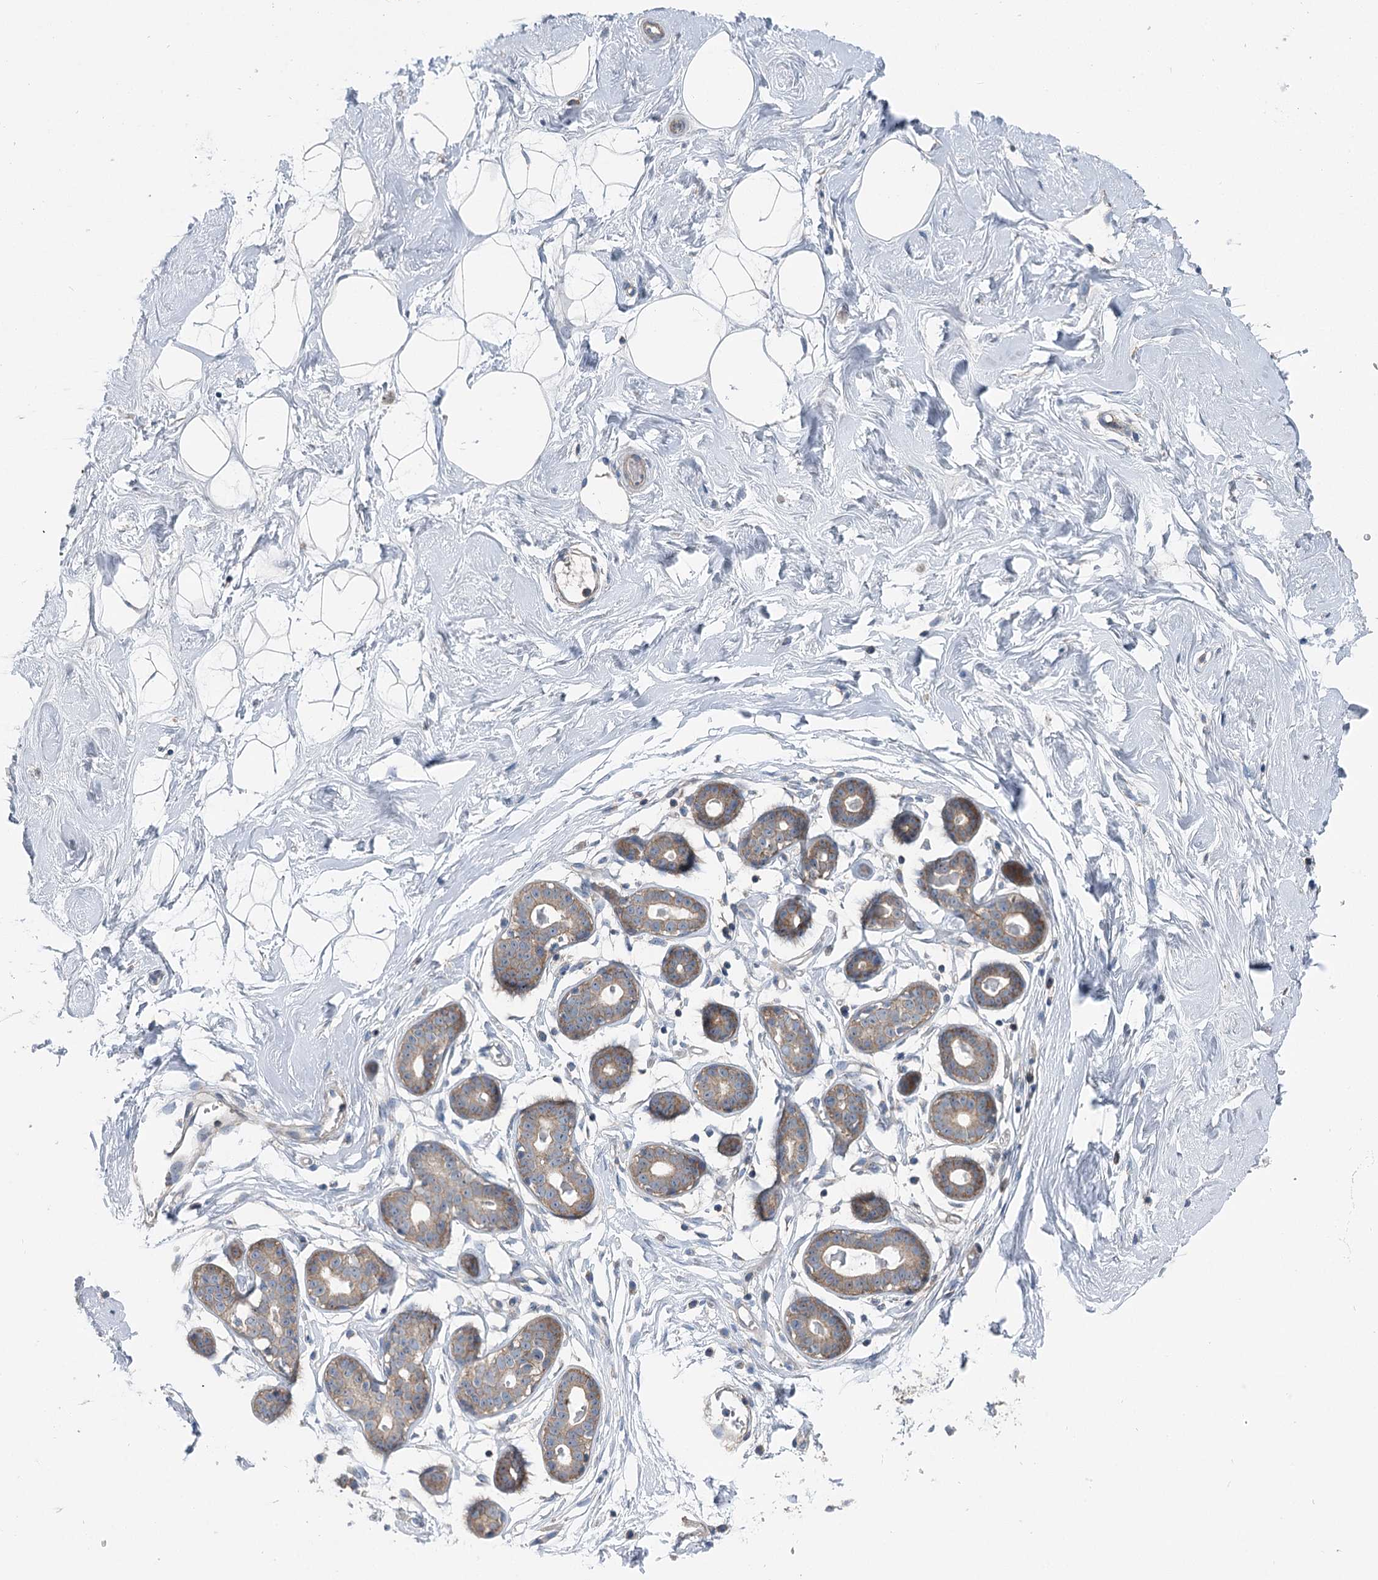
{"staining": {"intensity": "negative", "quantity": "none", "location": "none"}, "tissue": "breast", "cell_type": "Adipocytes", "image_type": "normal", "snomed": [{"axis": "morphology", "description": "Normal tissue, NOS"}, {"axis": "morphology", "description": "Adenoma, NOS"}, {"axis": "topography", "description": "Breast"}], "caption": "Immunohistochemistry histopathology image of benign breast: breast stained with DAB (3,3'-diaminobenzidine) demonstrates no significant protein expression in adipocytes.", "gene": "MARK2", "patient": {"sex": "female", "age": 23}}